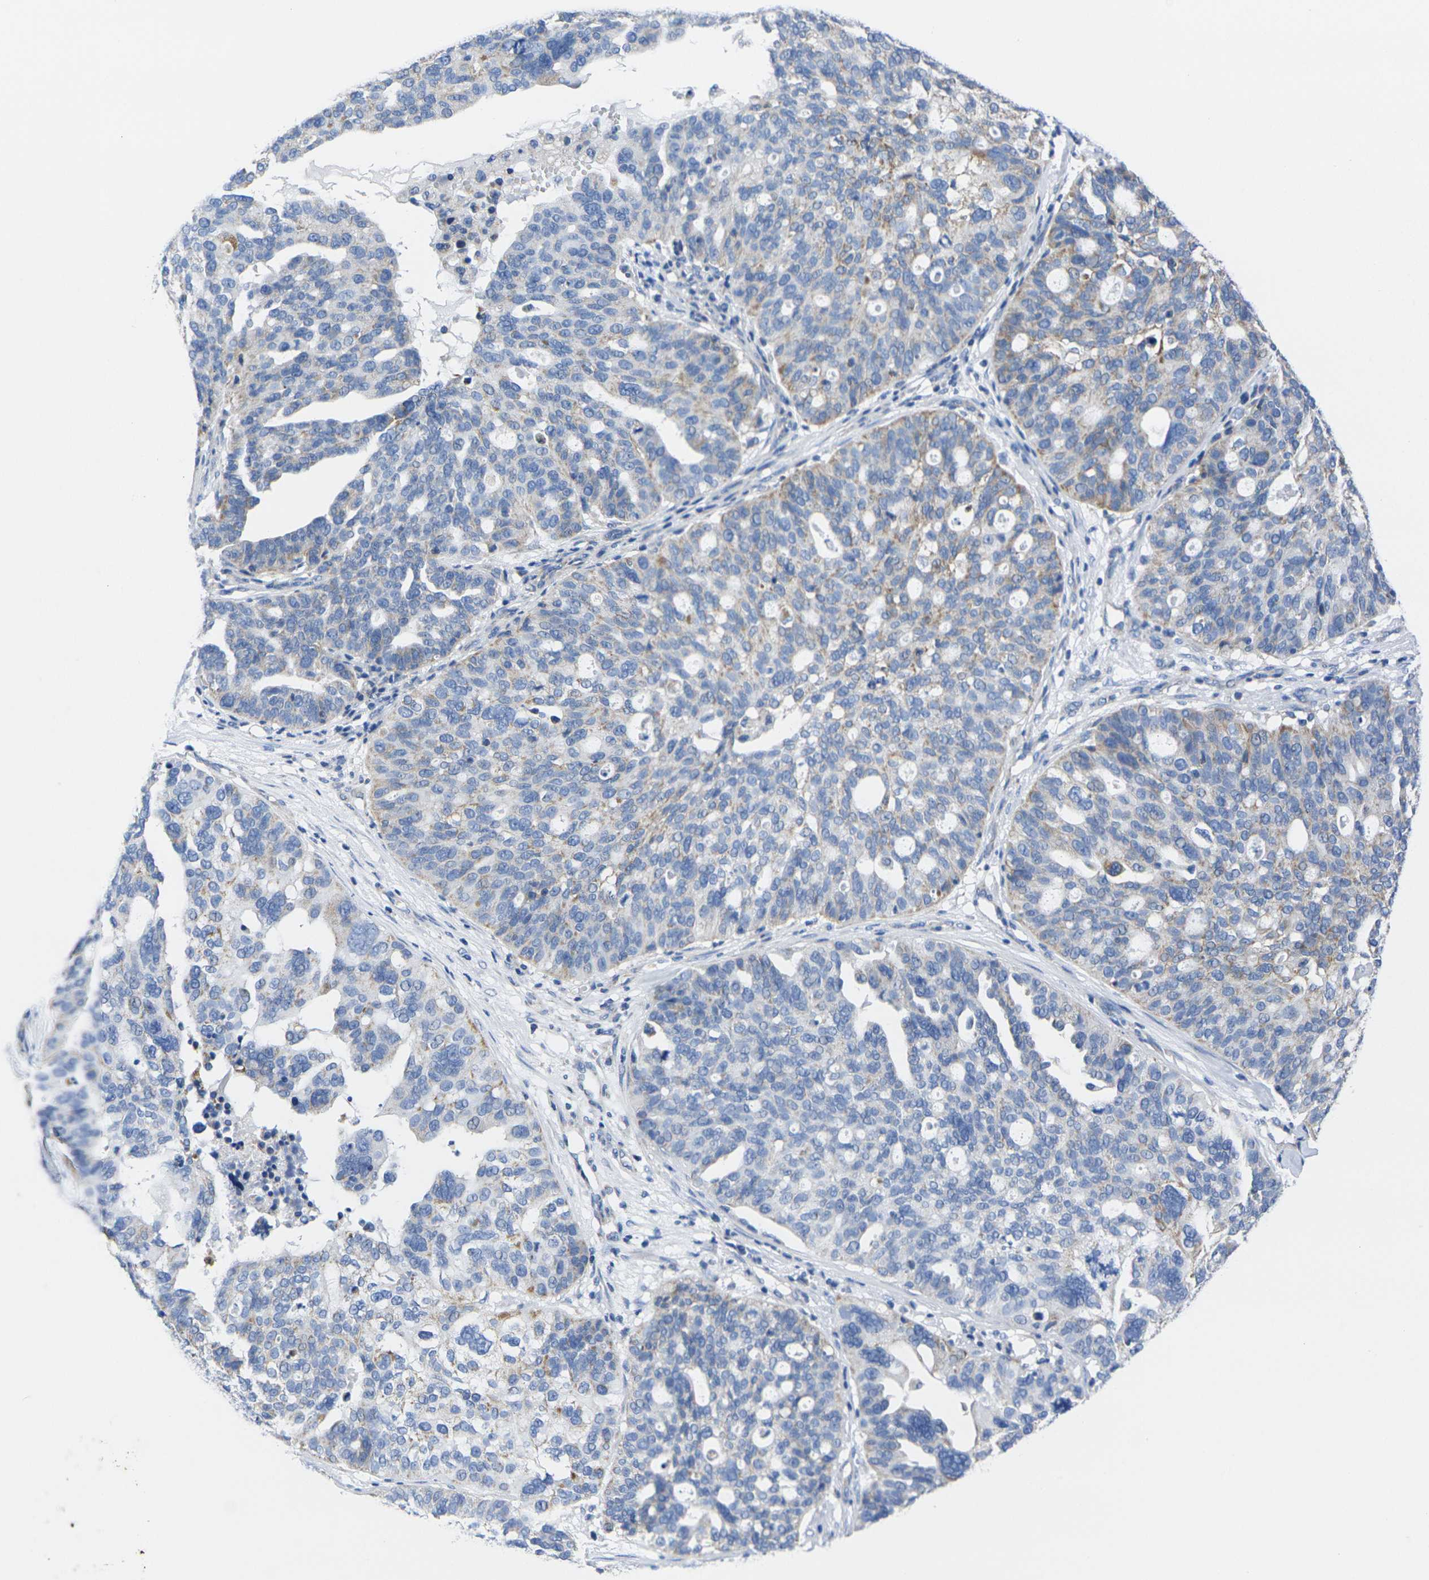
{"staining": {"intensity": "weak", "quantity": "<25%", "location": "cytoplasmic/membranous"}, "tissue": "ovarian cancer", "cell_type": "Tumor cells", "image_type": "cancer", "snomed": [{"axis": "morphology", "description": "Cystadenocarcinoma, serous, NOS"}, {"axis": "topography", "description": "Ovary"}], "caption": "Immunohistochemical staining of human serous cystadenocarcinoma (ovarian) displays no significant staining in tumor cells.", "gene": "TMEM204", "patient": {"sex": "female", "age": 59}}